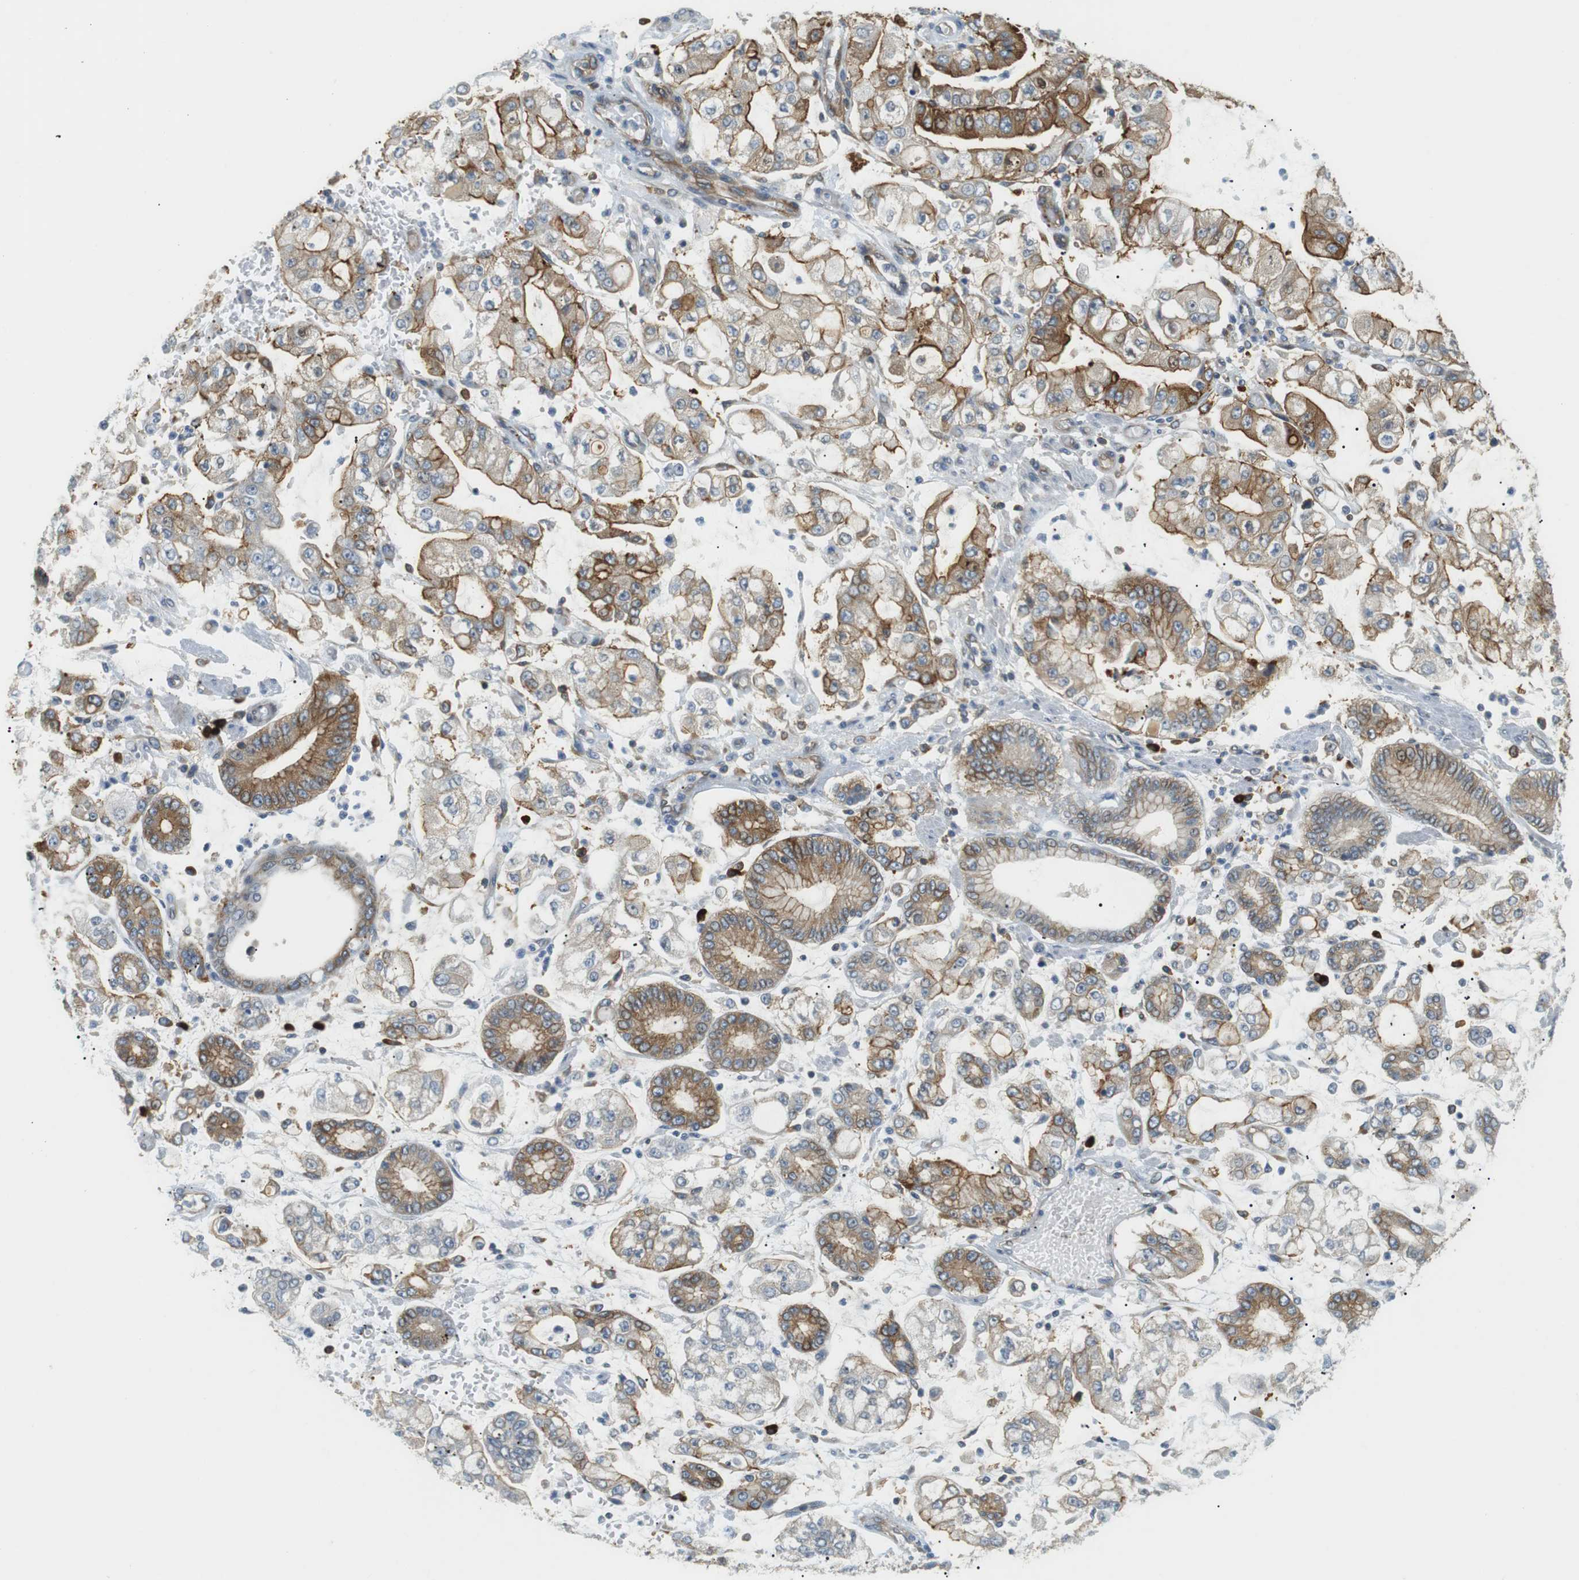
{"staining": {"intensity": "moderate", "quantity": ">75%", "location": "cytoplasmic/membranous"}, "tissue": "stomach cancer", "cell_type": "Tumor cells", "image_type": "cancer", "snomed": [{"axis": "morphology", "description": "Adenocarcinoma, NOS"}, {"axis": "topography", "description": "Stomach"}], "caption": "DAB (3,3'-diaminobenzidine) immunohistochemical staining of human stomach cancer (adenocarcinoma) demonstrates moderate cytoplasmic/membranous protein staining in approximately >75% of tumor cells. The protein is shown in brown color, while the nuclei are stained blue.", "gene": "TMEM200A", "patient": {"sex": "male", "age": 76}}